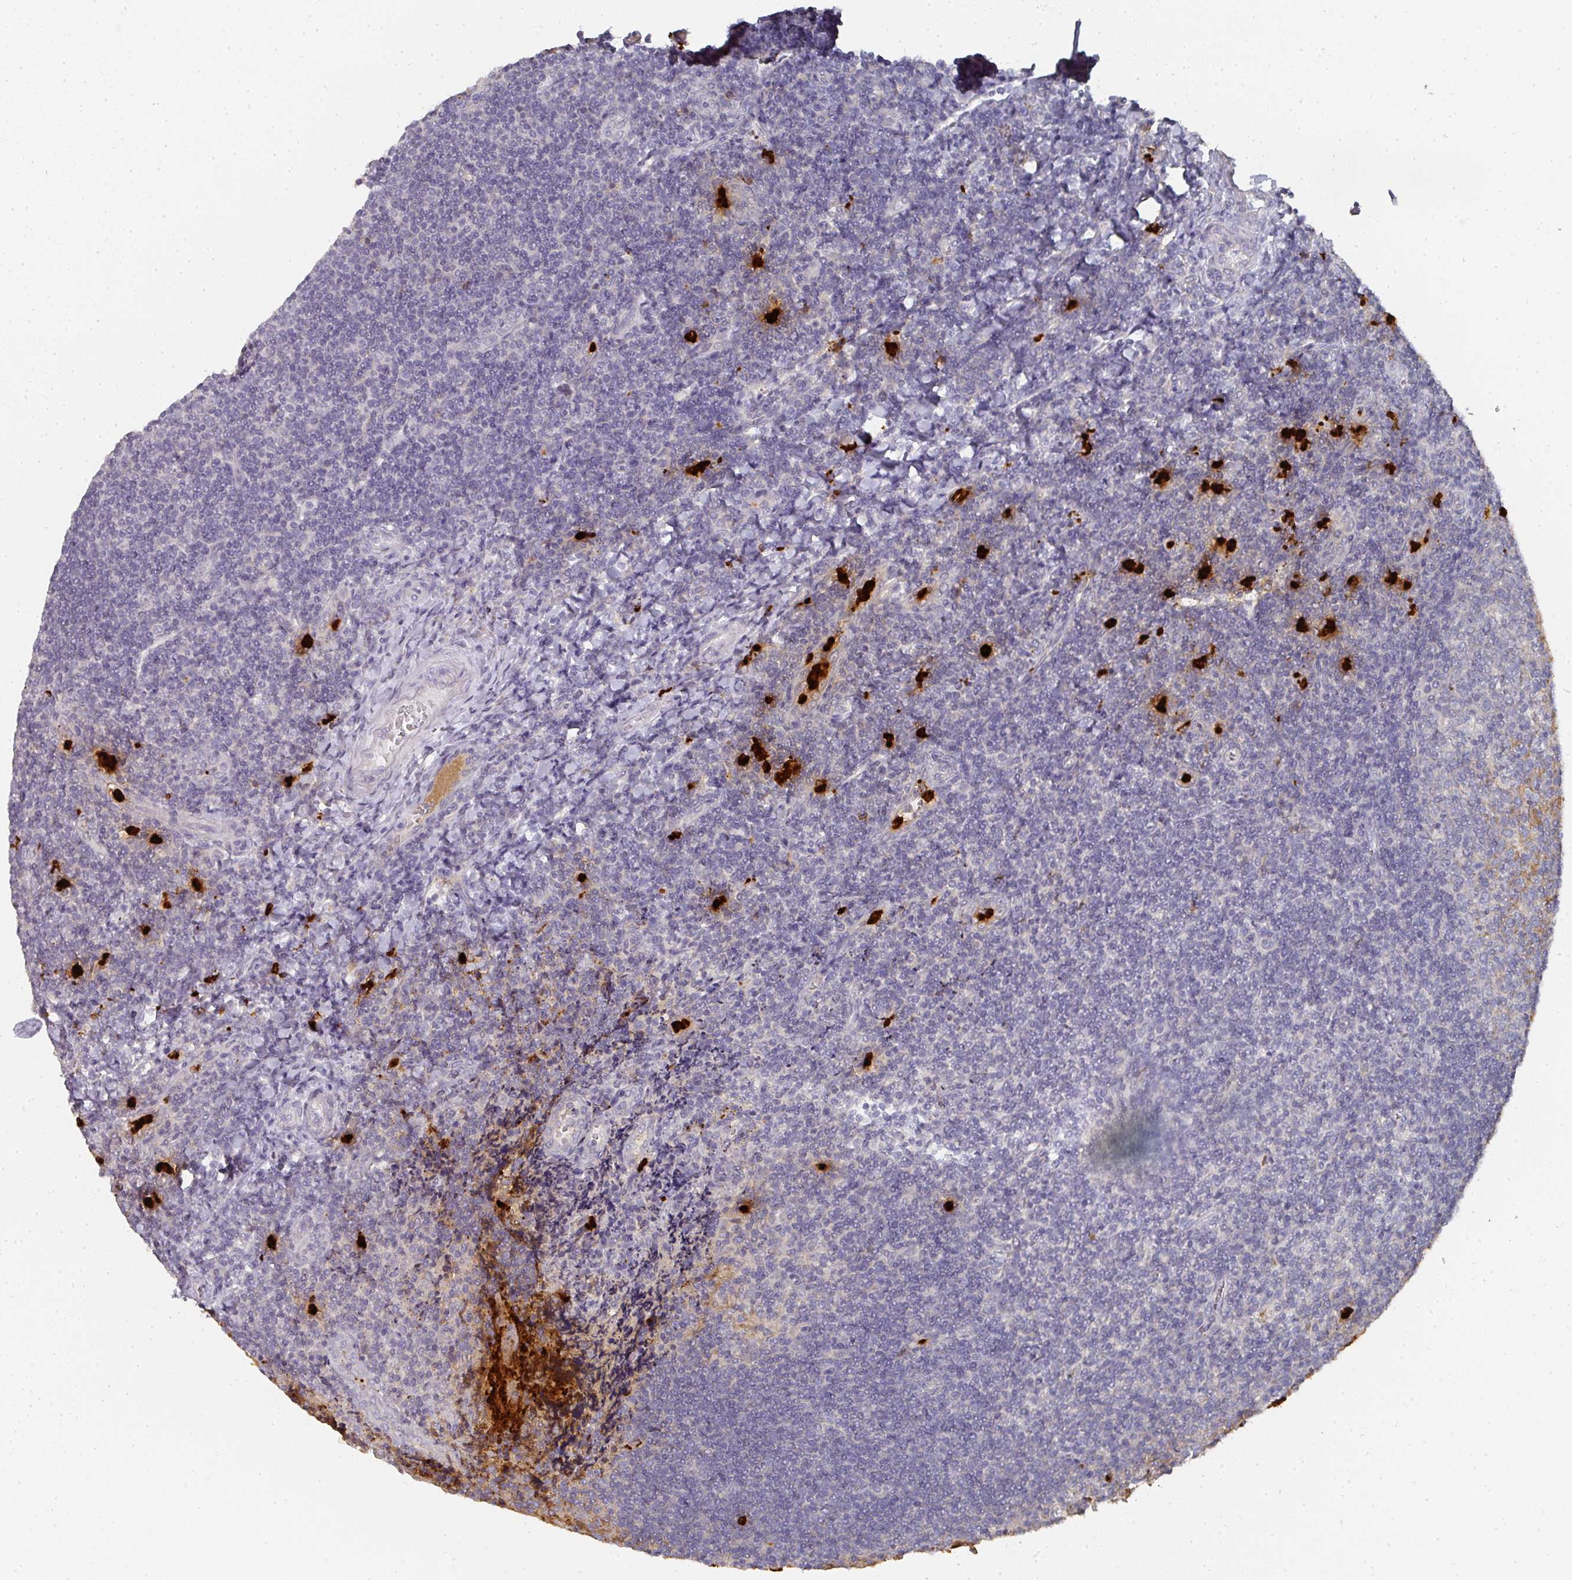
{"staining": {"intensity": "negative", "quantity": "none", "location": "none"}, "tissue": "tonsil", "cell_type": "Germinal center cells", "image_type": "normal", "snomed": [{"axis": "morphology", "description": "Normal tissue, NOS"}, {"axis": "topography", "description": "Tonsil"}], "caption": "The image demonstrates no staining of germinal center cells in normal tonsil.", "gene": "CAMP", "patient": {"sex": "male", "age": 17}}